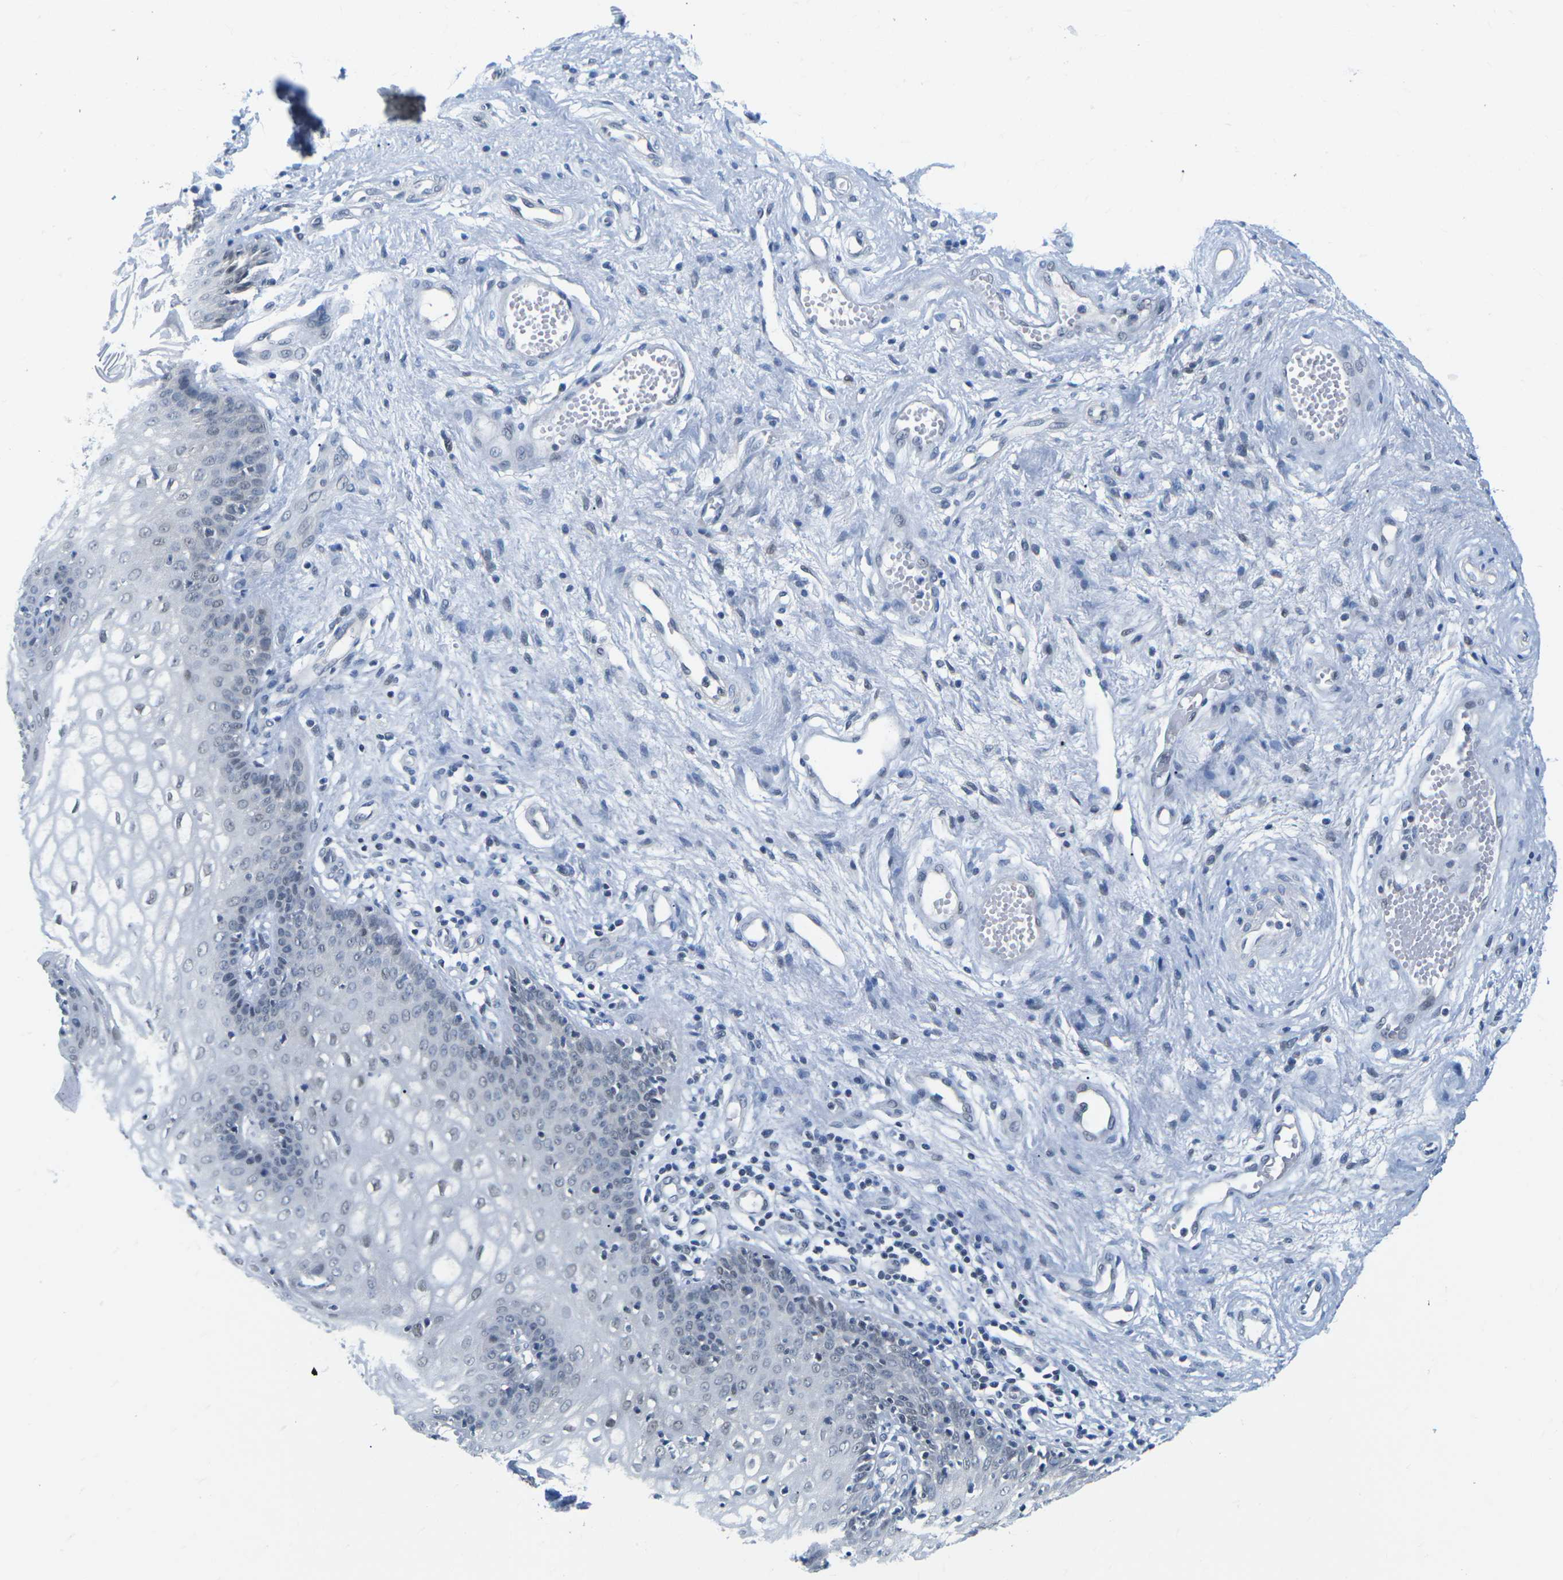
{"staining": {"intensity": "weak", "quantity": "<25%", "location": "nuclear"}, "tissue": "vagina", "cell_type": "Squamous epithelial cells", "image_type": "normal", "snomed": [{"axis": "morphology", "description": "Normal tissue, NOS"}, {"axis": "topography", "description": "Vagina"}], "caption": "Immunohistochemical staining of unremarkable human vagina exhibits no significant positivity in squamous epithelial cells.", "gene": "UBA7", "patient": {"sex": "female", "age": 34}}